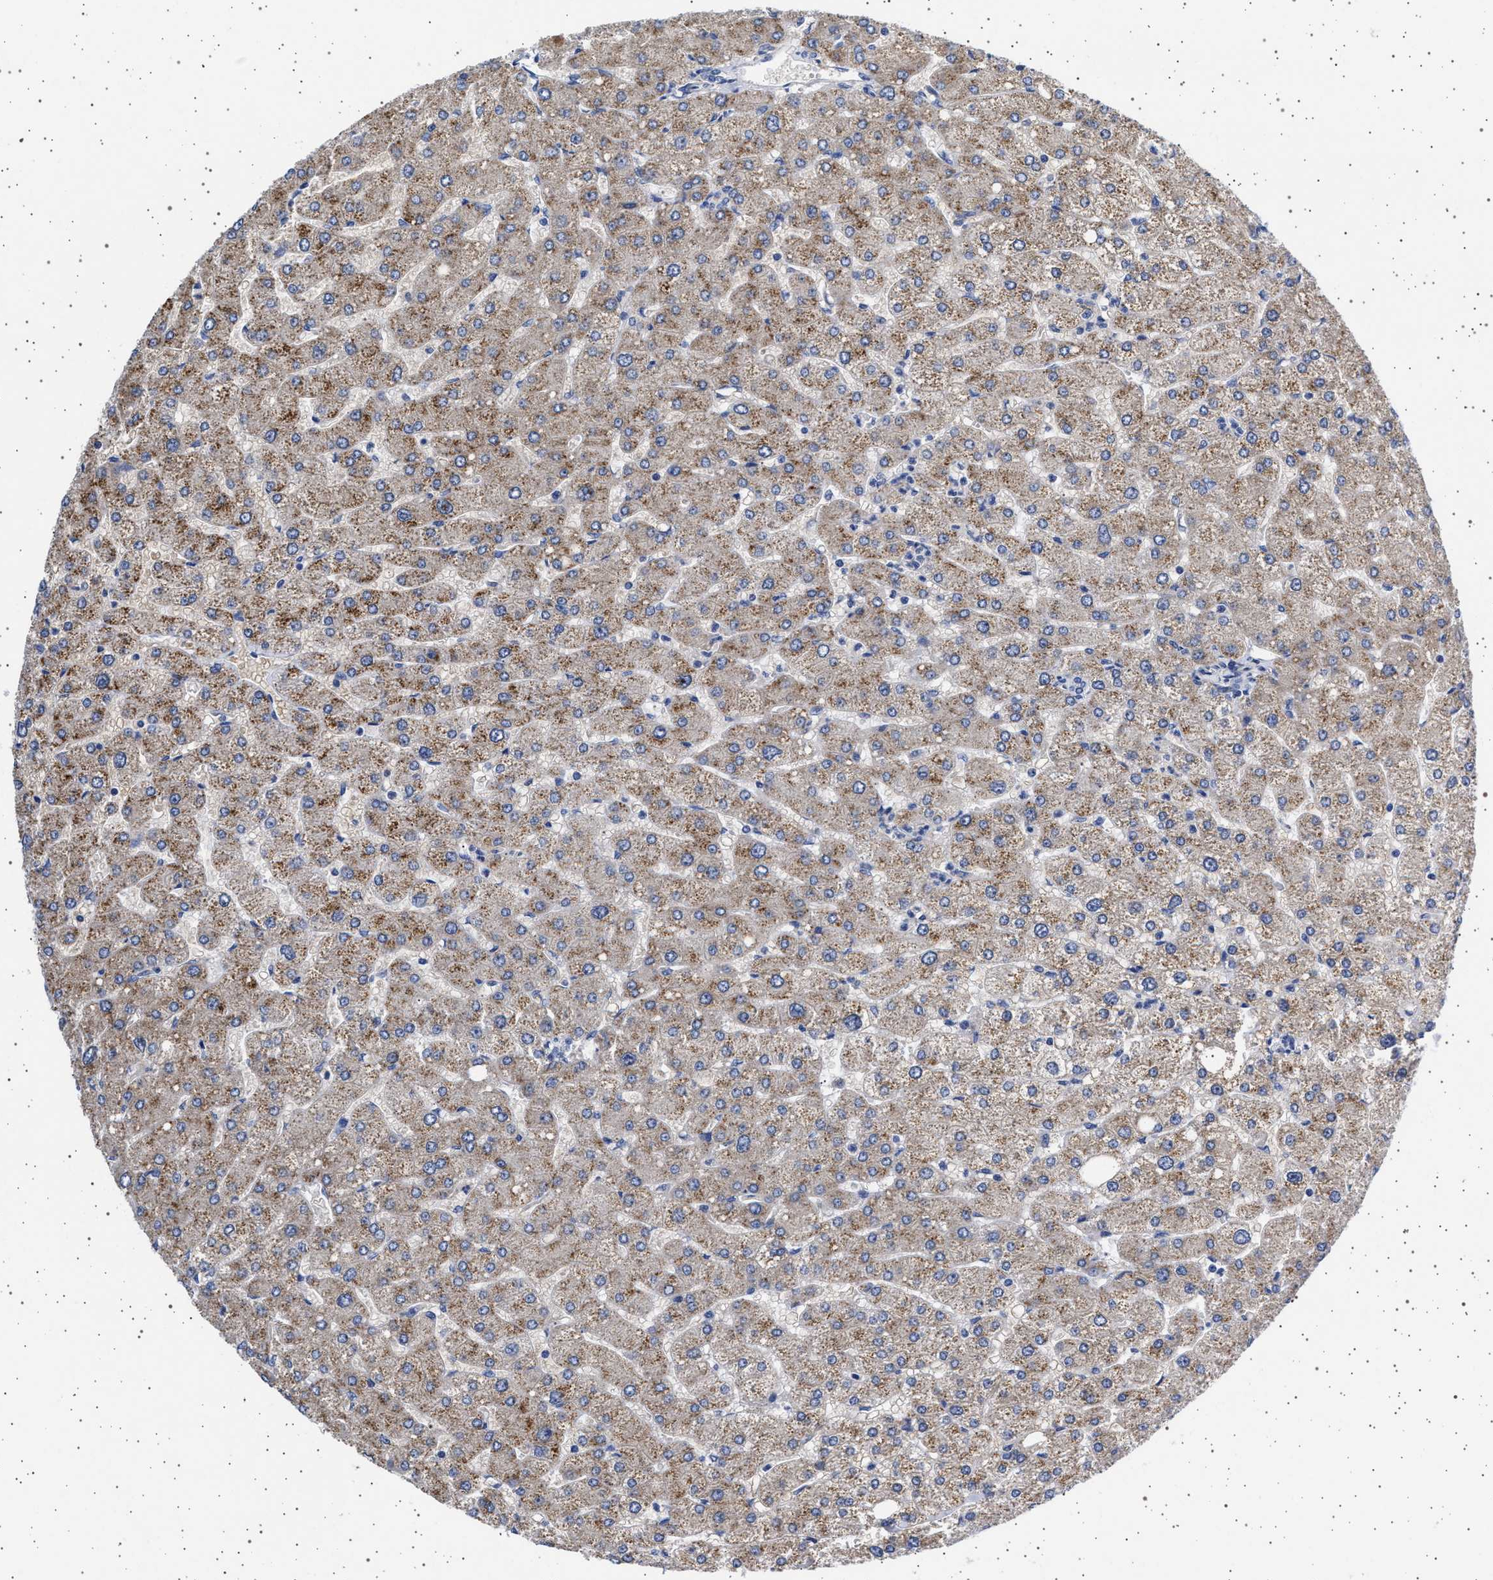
{"staining": {"intensity": "negative", "quantity": "none", "location": "none"}, "tissue": "liver", "cell_type": "Cholangiocytes", "image_type": "normal", "snomed": [{"axis": "morphology", "description": "Normal tissue, NOS"}, {"axis": "topography", "description": "Liver"}], "caption": "High power microscopy micrograph of an IHC photomicrograph of benign liver, revealing no significant expression in cholangiocytes.", "gene": "TRMT10B", "patient": {"sex": "male", "age": 55}}